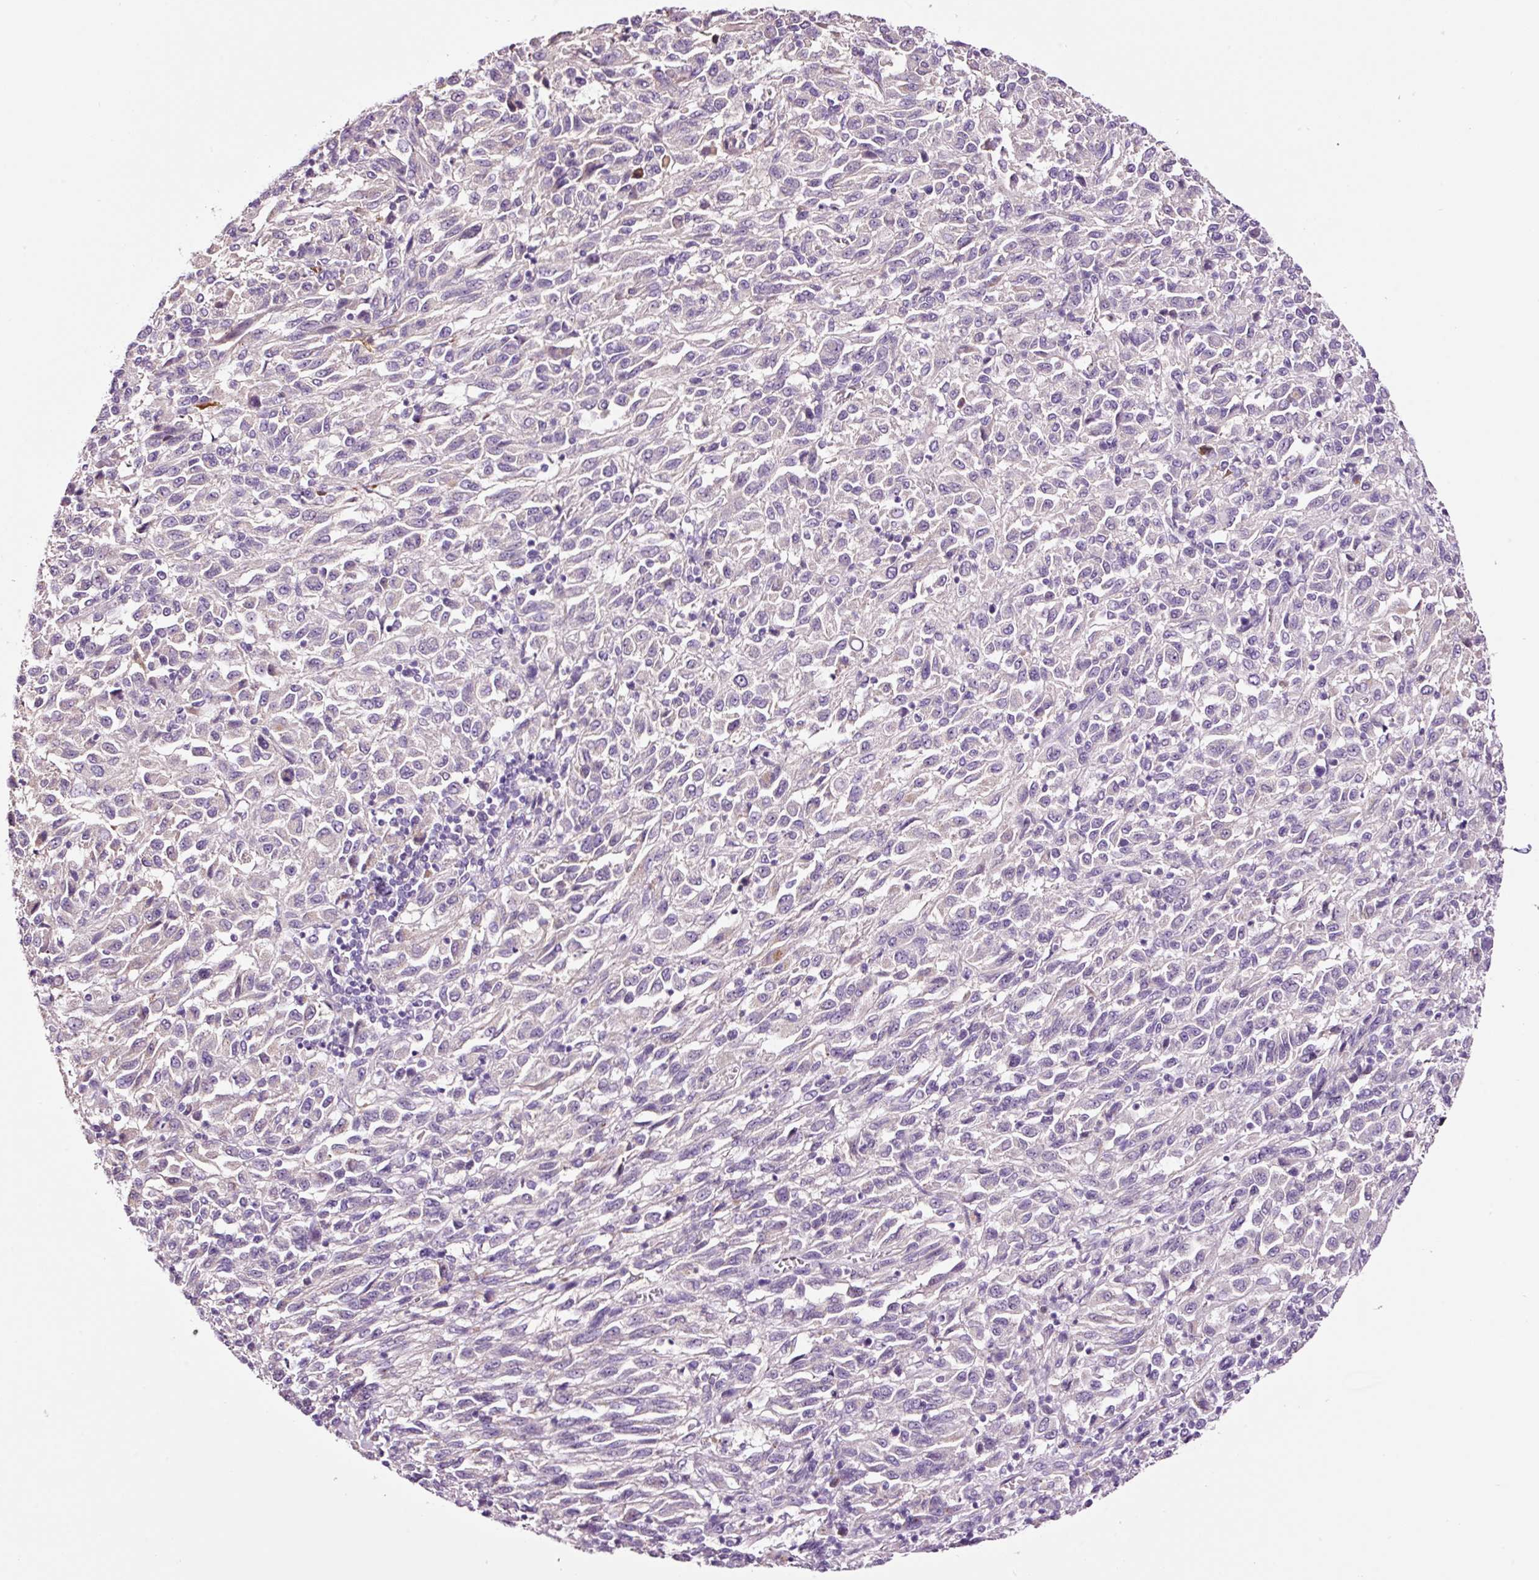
{"staining": {"intensity": "negative", "quantity": "none", "location": "none"}, "tissue": "melanoma", "cell_type": "Tumor cells", "image_type": "cancer", "snomed": [{"axis": "morphology", "description": "Malignant melanoma, Metastatic site"}, {"axis": "topography", "description": "Lung"}], "caption": "Tumor cells show no significant protein staining in malignant melanoma (metastatic site).", "gene": "PAM", "patient": {"sex": "male", "age": 64}}